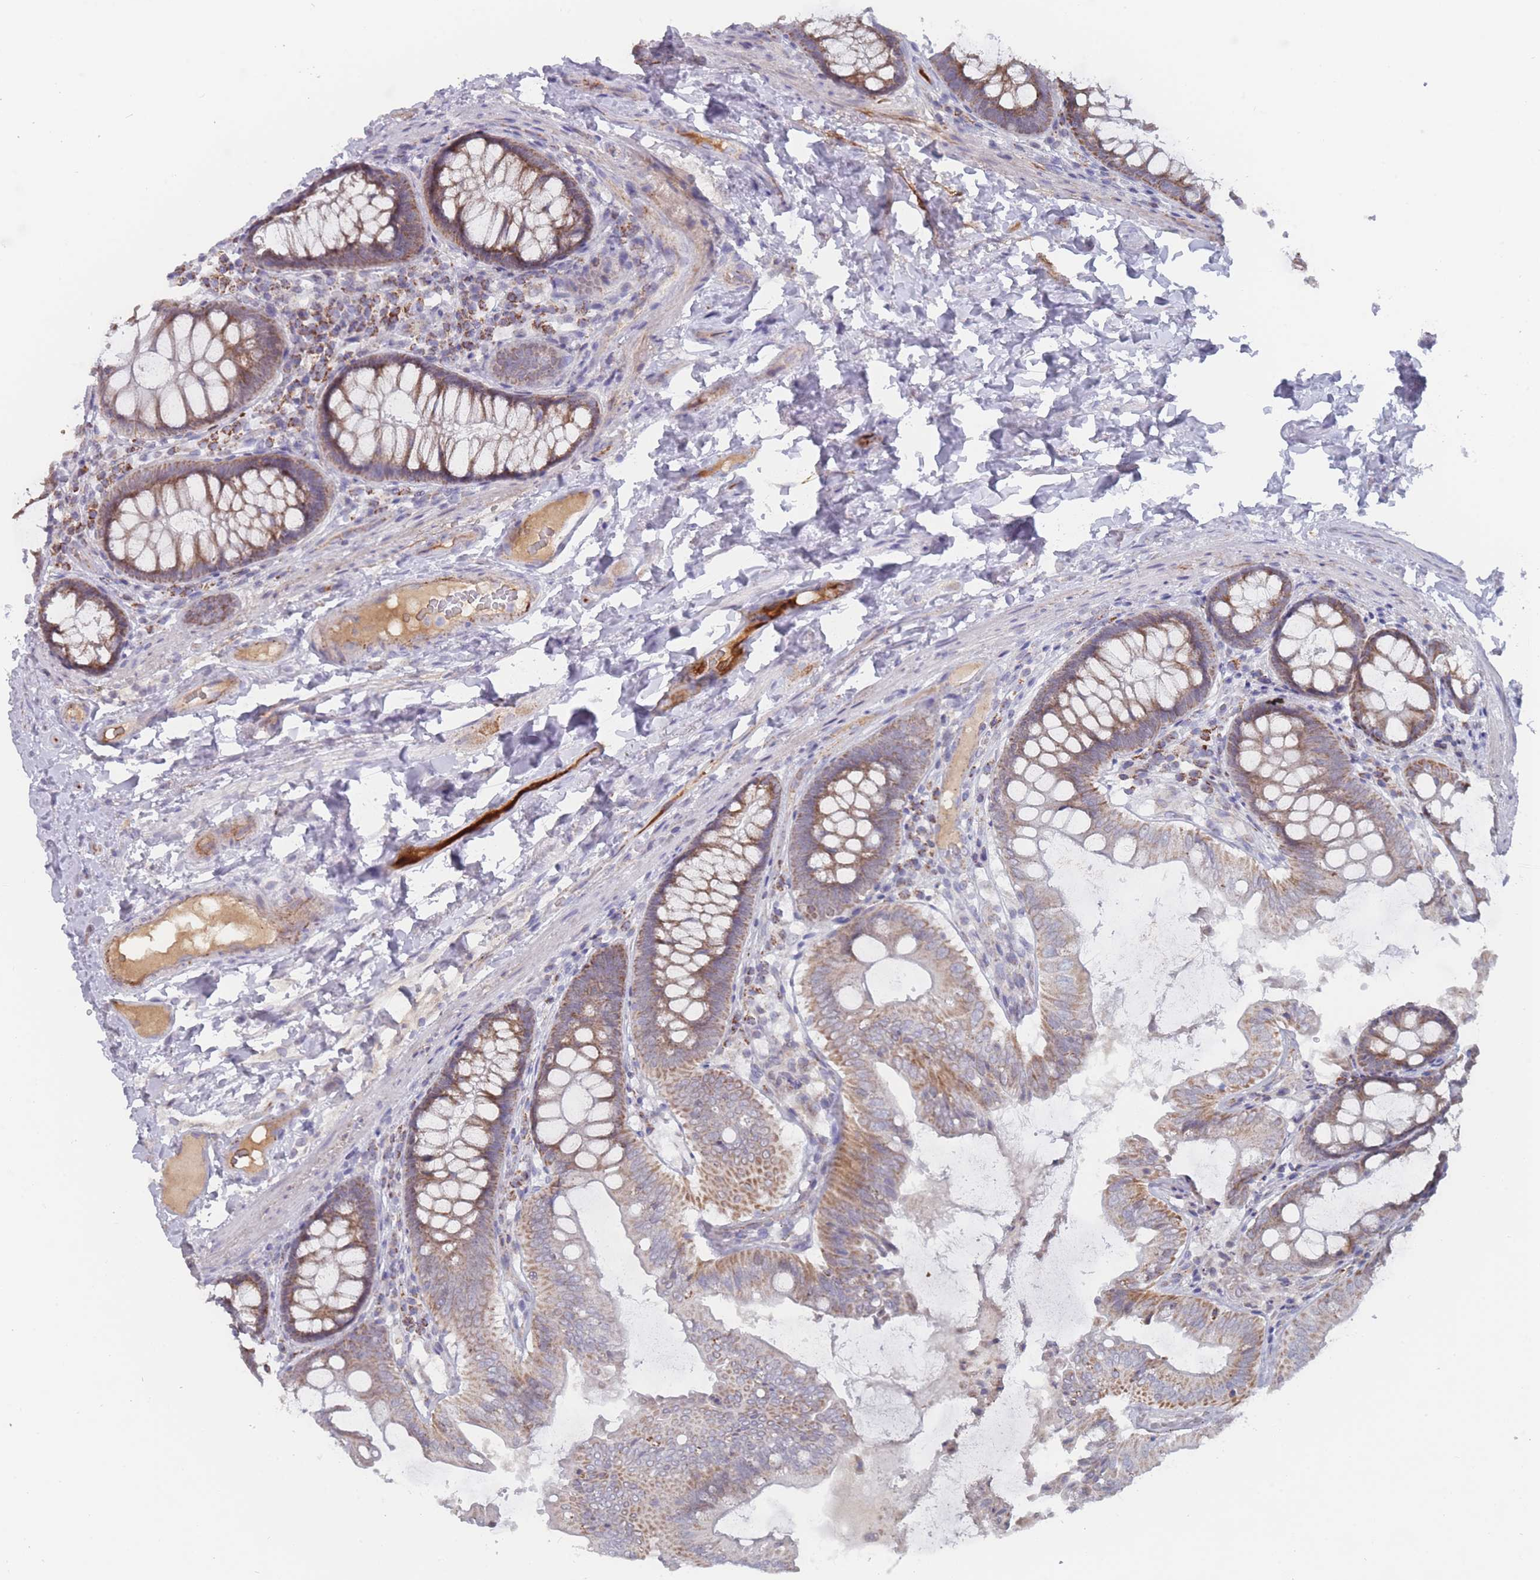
{"staining": {"intensity": "weak", "quantity": "25%-75%", "location": "cytoplasmic/membranous"}, "tissue": "colon", "cell_type": "Endothelial cells", "image_type": "normal", "snomed": [{"axis": "morphology", "description": "Normal tissue, NOS"}, {"axis": "topography", "description": "Colon"}], "caption": "Immunohistochemistry of benign human colon exhibits low levels of weak cytoplasmic/membranous staining in about 25%-75% of endothelial cells.", "gene": "TRARG1", "patient": {"sex": "male", "age": 84}}